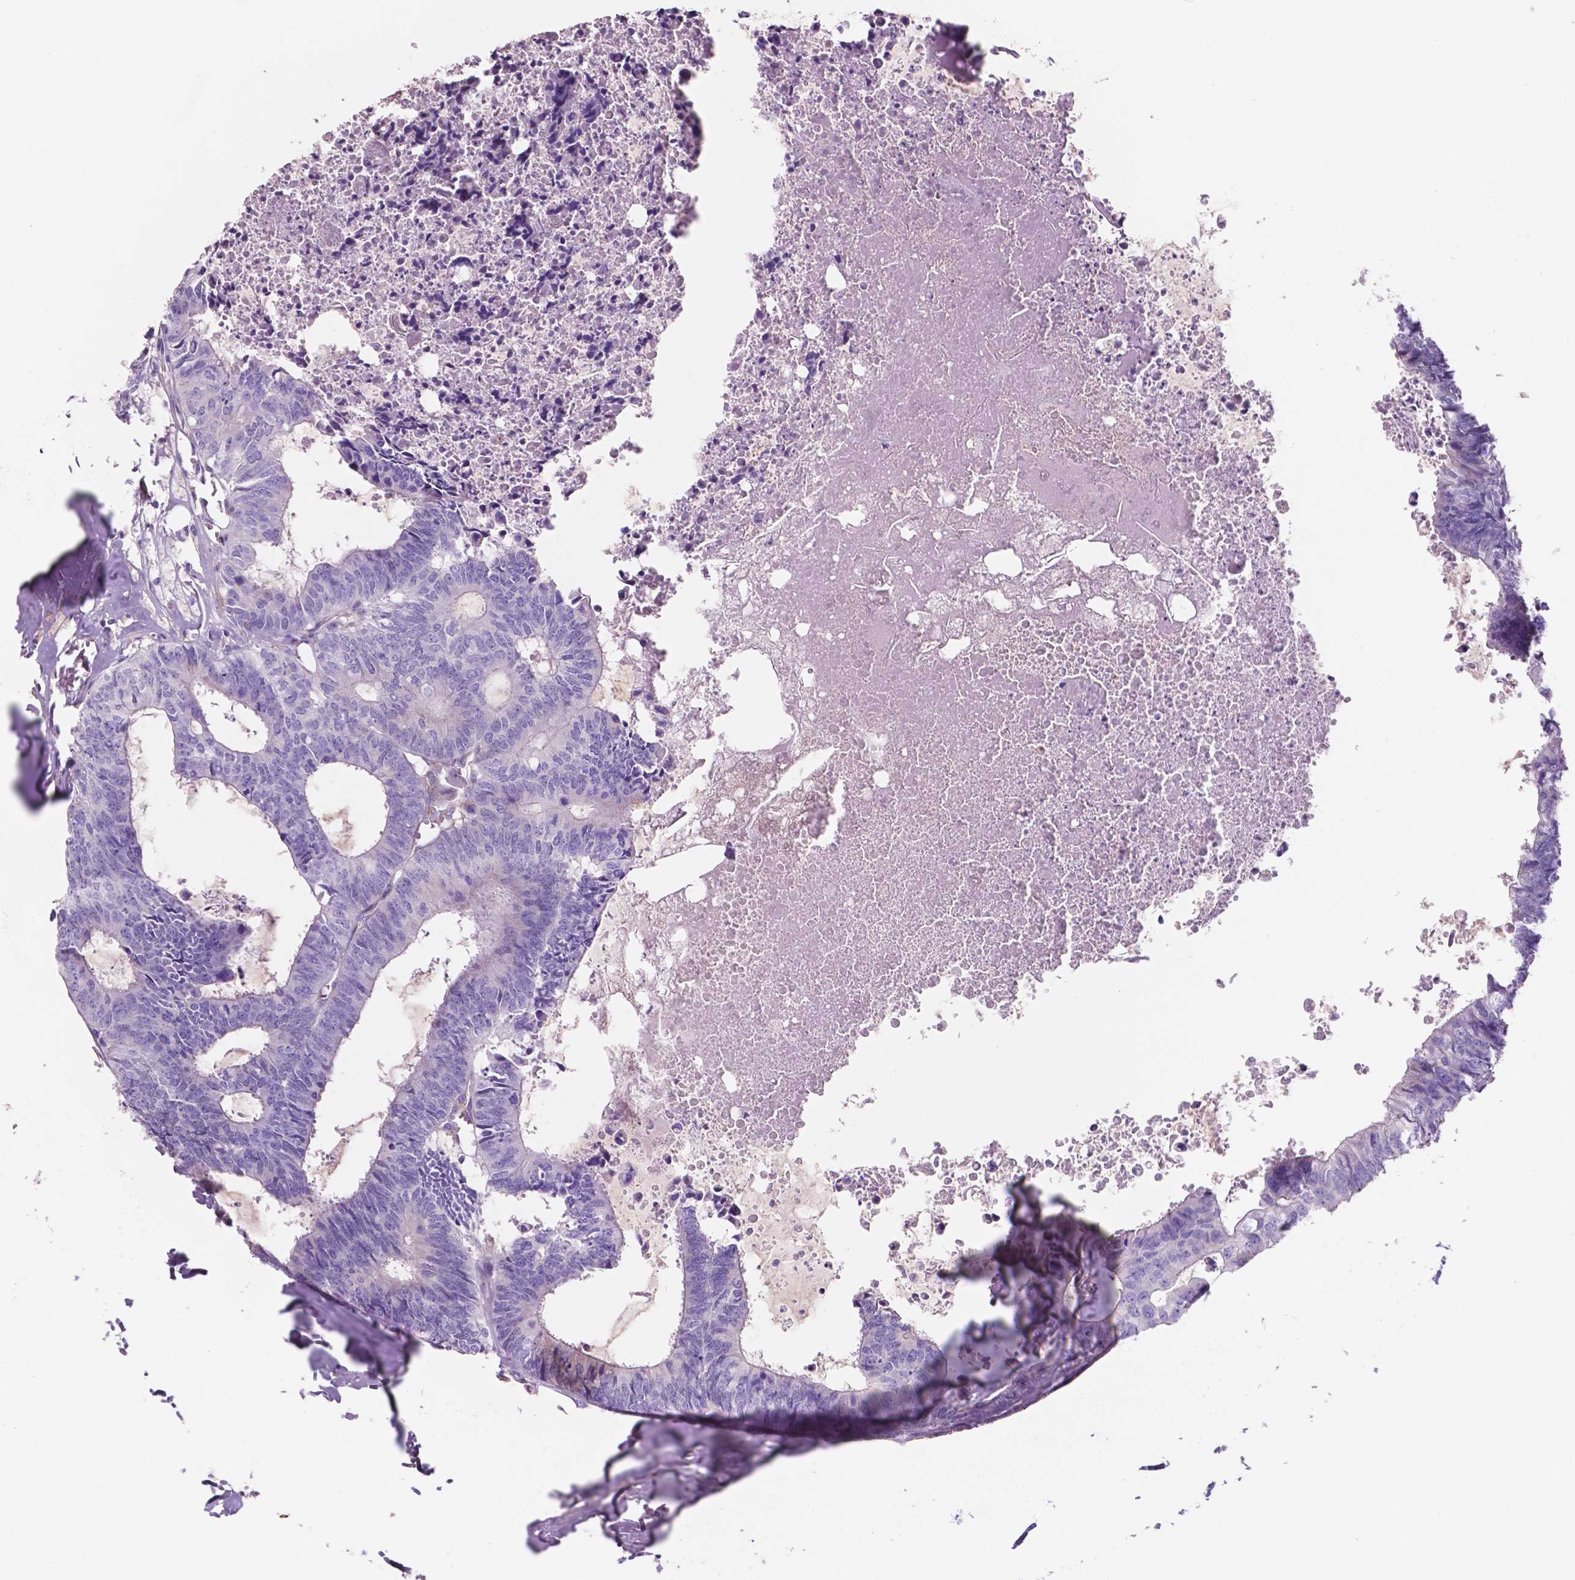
{"staining": {"intensity": "negative", "quantity": "none", "location": "none"}, "tissue": "colorectal cancer", "cell_type": "Tumor cells", "image_type": "cancer", "snomed": [{"axis": "morphology", "description": "Adenocarcinoma, NOS"}, {"axis": "topography", "description": "Colon"}, {"axis": "topography", "description": "Rectum"}], "caption": "DAB immunohistochemical staining of colorectal cancer (adenocarcinoma) exhibits no significant expression in tumor cells.", "gene": "TOR2A", "patient": {"sex": "male", "age": 57}}